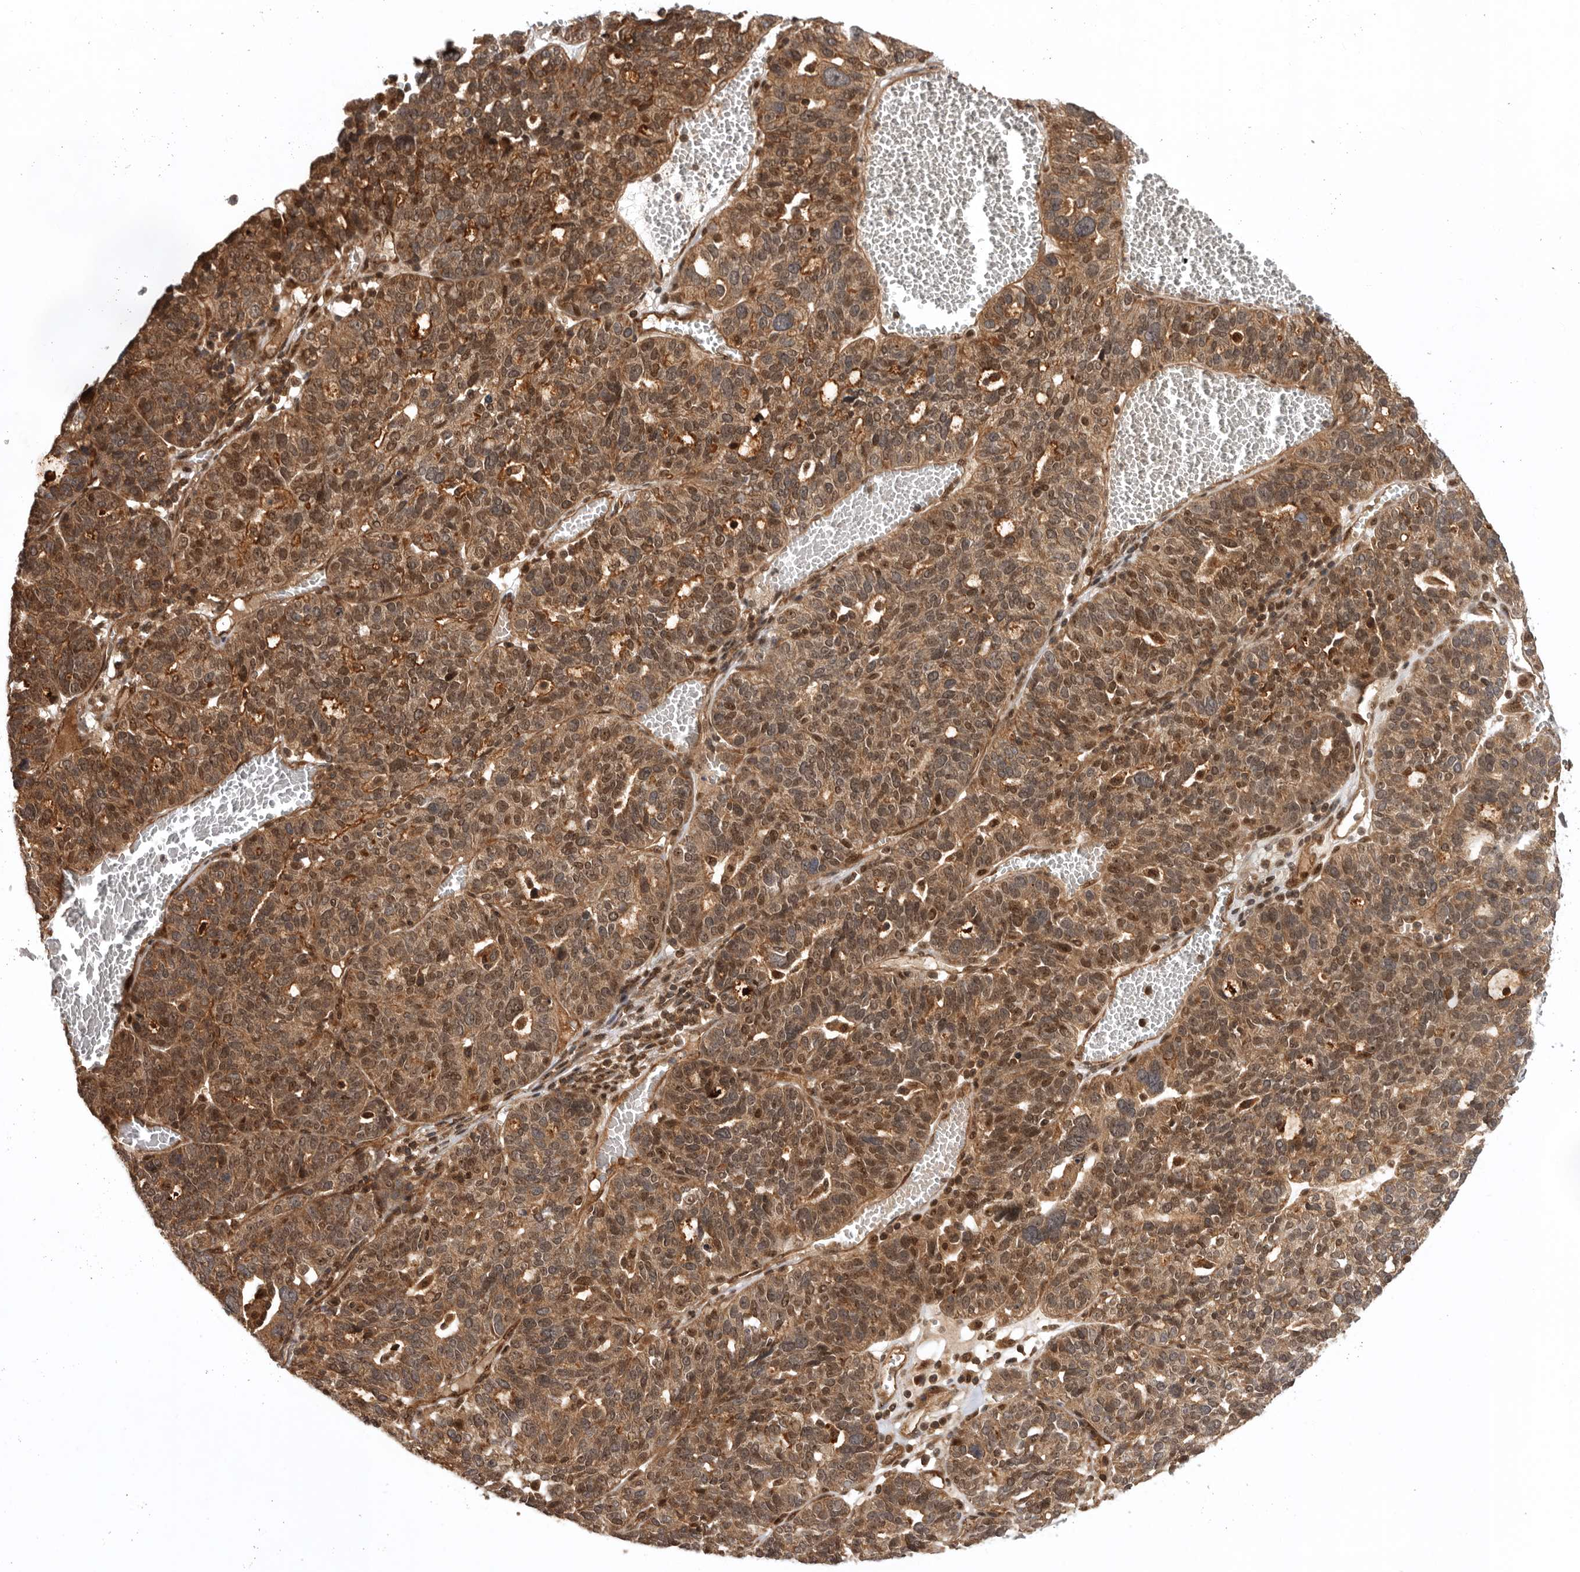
{"staining": {"intensity": "moderate", "quantity": ">75%", "location": "cytoplasmic/membranous,nuclear"}, "tissue": "ovarian cancer", "cell_type": "Tumor cells", "image_type": "cancer", "snomed": [{"axis": "morphology", "description": "Cystadenocarcinoma, serous, NOS"}, {"axis": "topography", "description": "Ovary"}], "caption": "Ovarian serous cystadenocarcinoma stained with a brown dye demonstrates moderate cytoplasmic/membranous and nuclear positive expression in approximately >75% of tumor cells.", "gene": "DHDDS", "patient": {"sex": "female", "age": 59}}